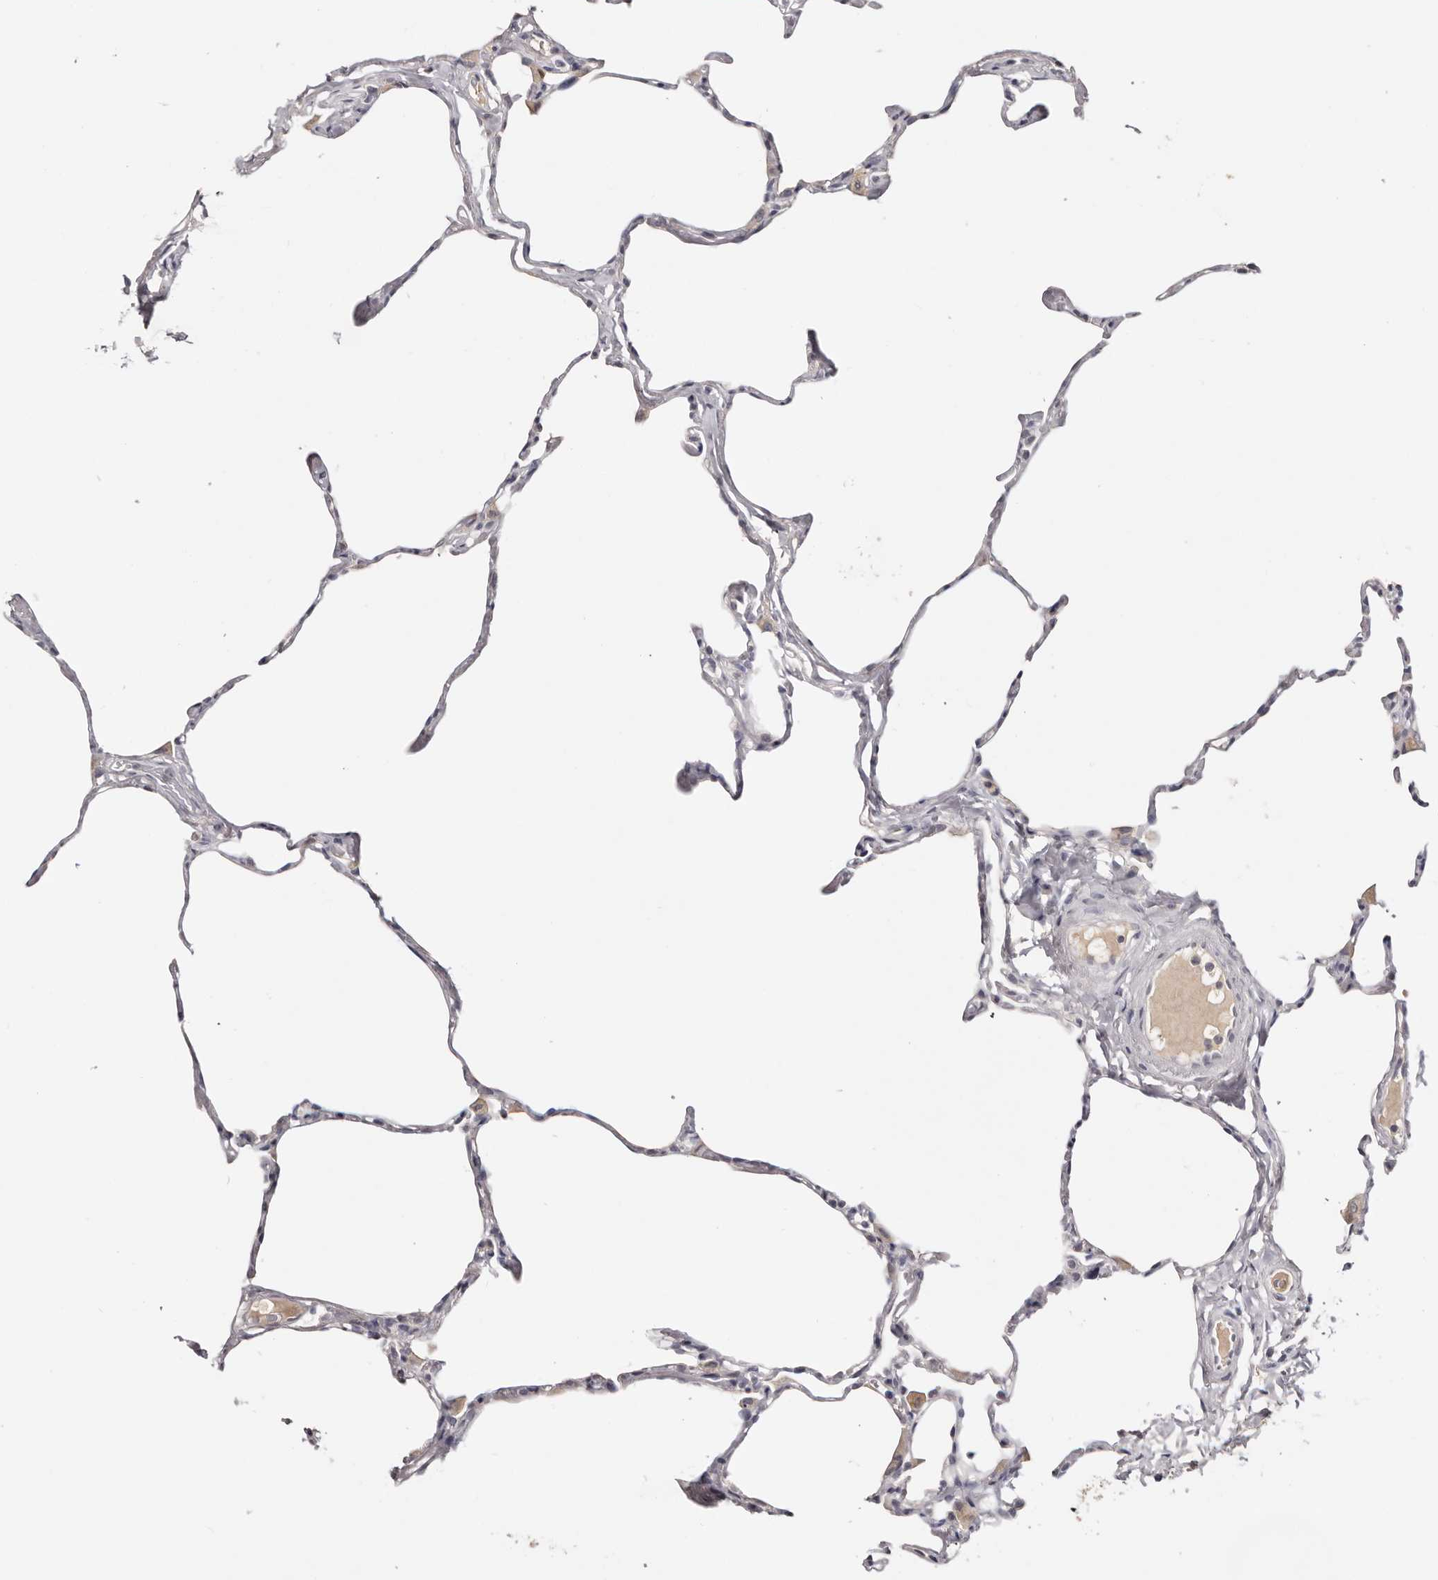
{"staining": {"intensity": "negative", "quantity": "none", "location": "none"}, "tissue": "lung", "cell_type": "Alveolar cells", "image_type": "normal", "snomed": [{"axis": "morphology", "description": "Normal tissue, NOS"}, {"axis": "topography", "description": "Lung"}], "caption": "A histopathology image of lung stained for a protein reveals no brown staining in alveolar cells. Brightfield microscopy of immunohistochemistry stained with DAB (brown) and hematoxylin (blue), captured at high magnification.", "gene": "CCDC190", "patient": {"sex": "male", "age": 65}}